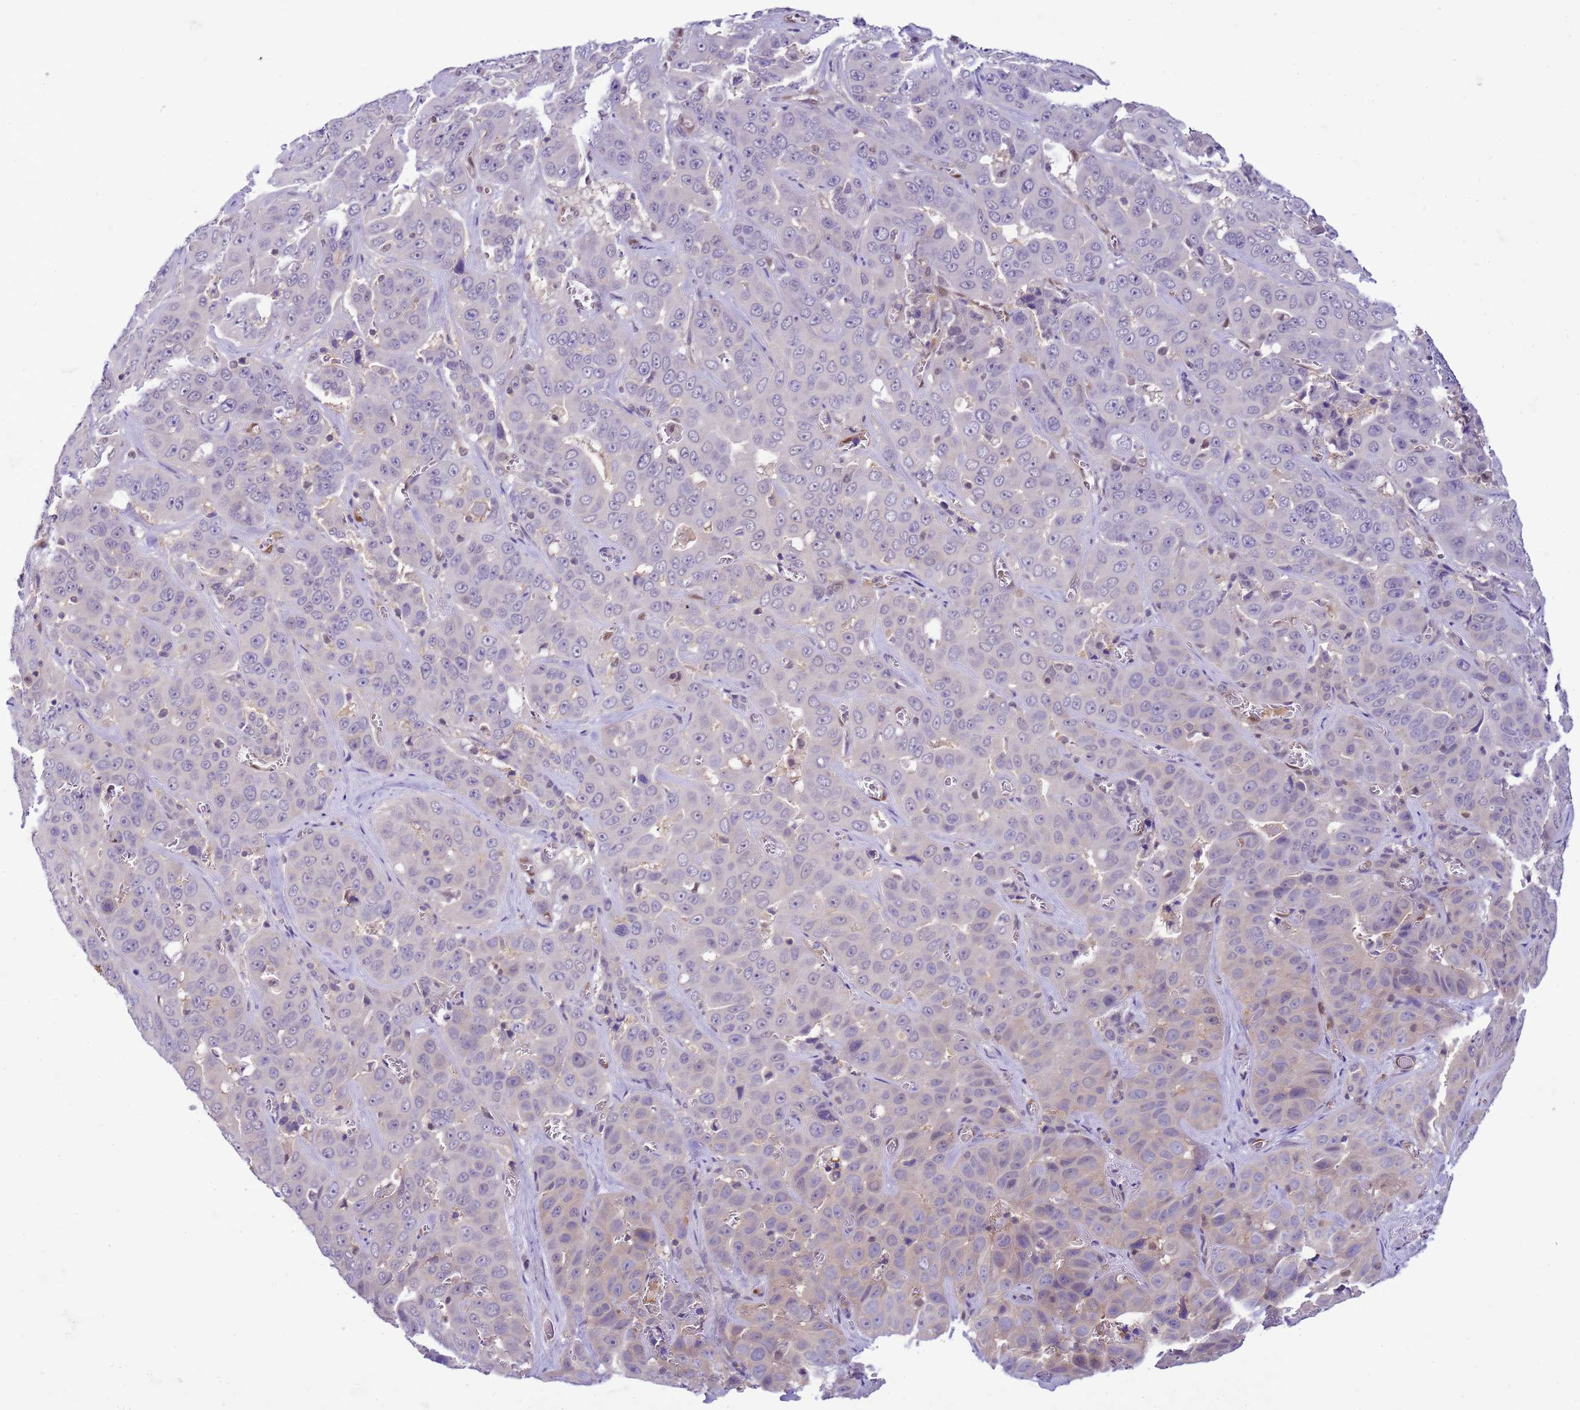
{"staining": {"intensity": "negative", "quantity": "none", "location": "none"}, "tissue": "liver cancer", "cell_type": "Tumor cells", "image_type": "cancer", "snomed": [{"axis": "morphology", "description": "Cholangiocarcinoma"}, {"axis": "topography", "description": "Liver"}], "caption": "DAB immunohistochemical staining of liver cholangiocarcinoma reveals no significant positivity in tumor cells. Brightfield microscopy of immunohistochemistry (IHC) stained with DAB (brown) and hematoxylin (blue), captured at high magnification.", "gene": "DDI2", "patient": {"sex": "female", "age": 52}}